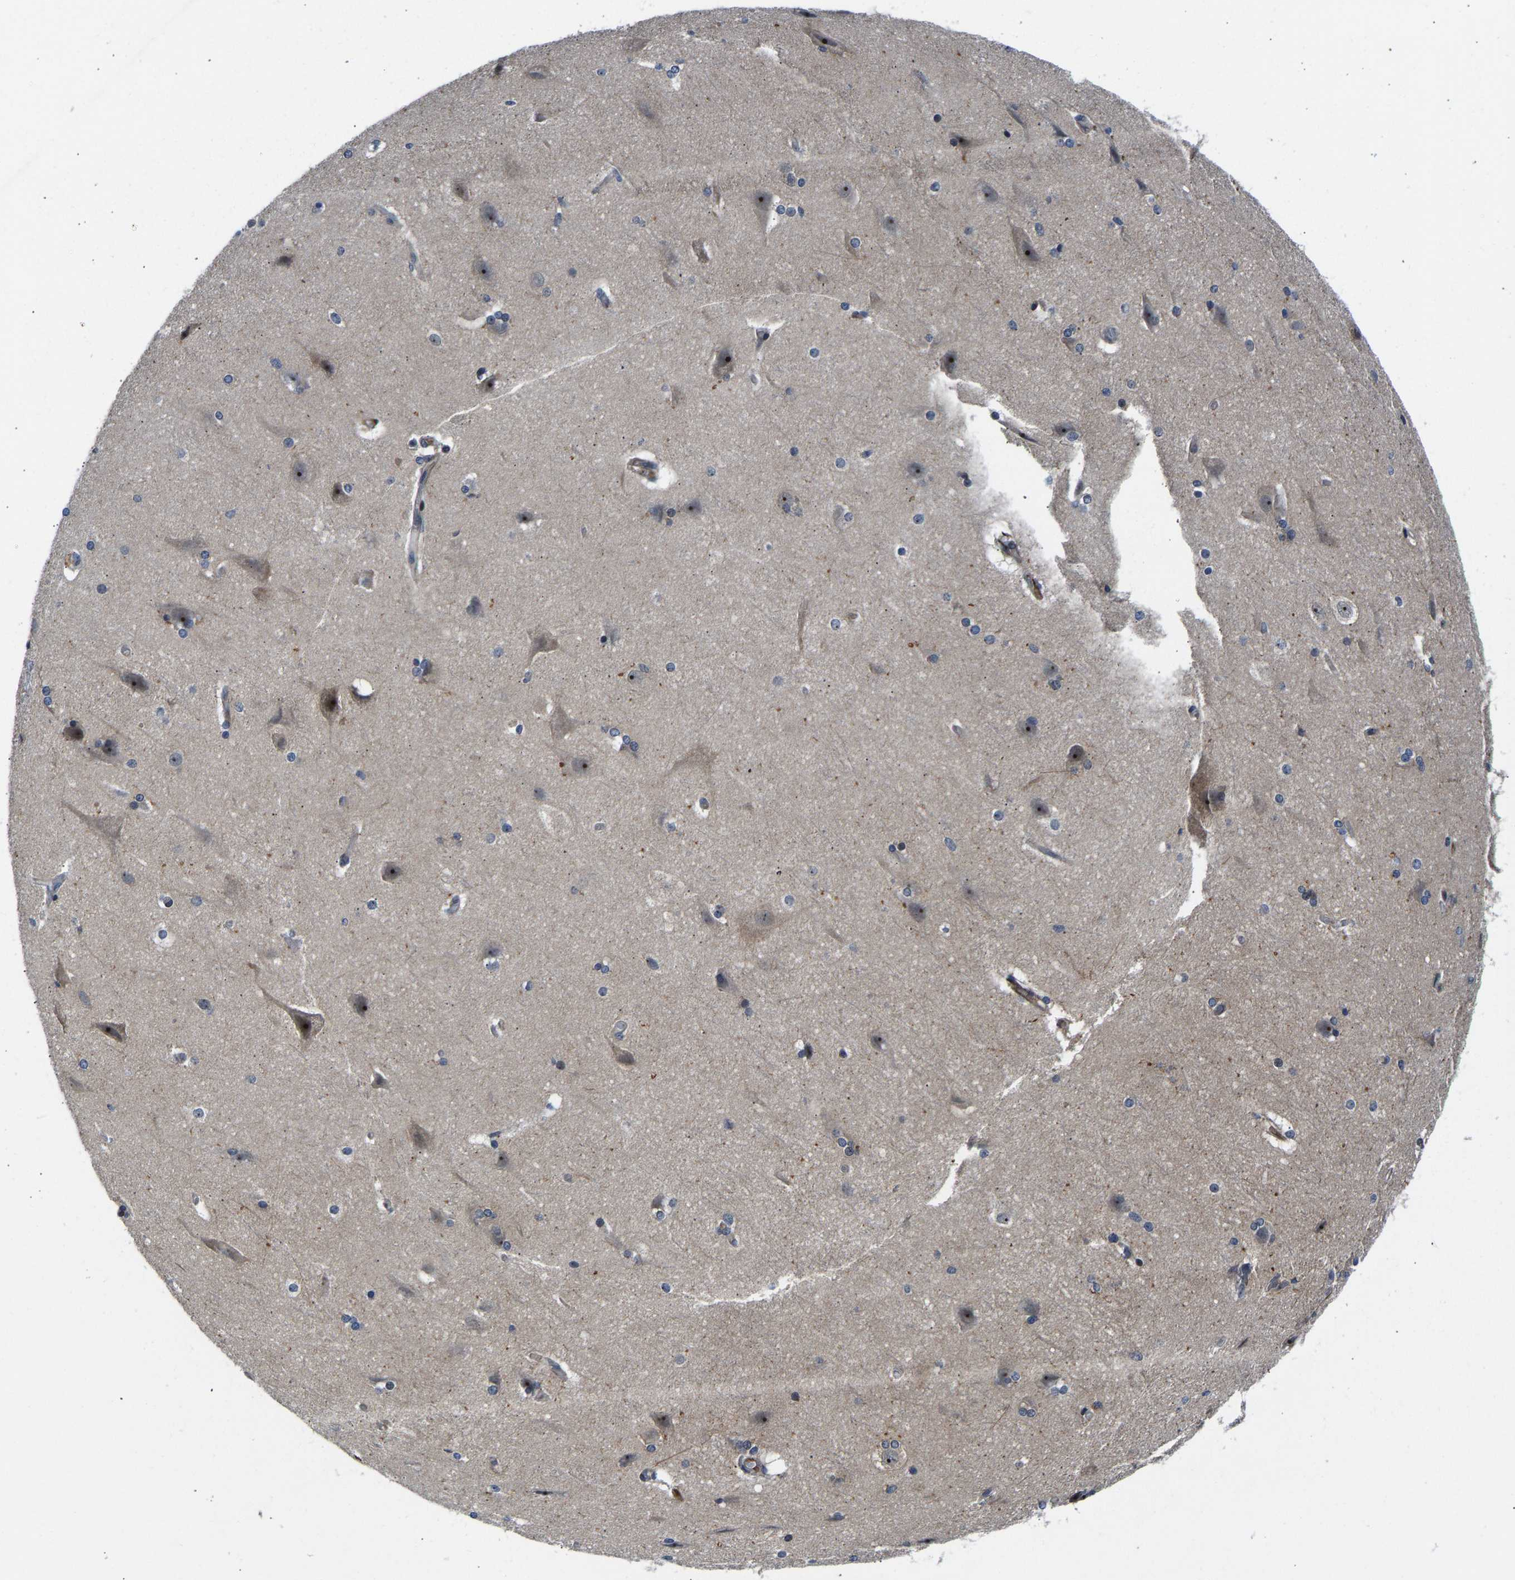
{"staining": {"intensity": "weak", "quantity": ">75%", "location": "cytoplasmic/membranous"}, "tissue": "cerebral cortex", "cell_type": "Endothelial cells", "image_type": "normal", "snomed": [{"axis": "morphology", "description": "Normal tissue, NOS"}, {"axis": "topography", "description": "Cerebral cortex"}, {"axis": "topography", "description": "Hippocampus"}], "caption": "The immunohistochemical stain shows weak cytoplasmic/membranous staining in endothelial cells of normal cerebral cortex.", "gene": "RESF1", "patient": {"sex": "female", "age": 19}}